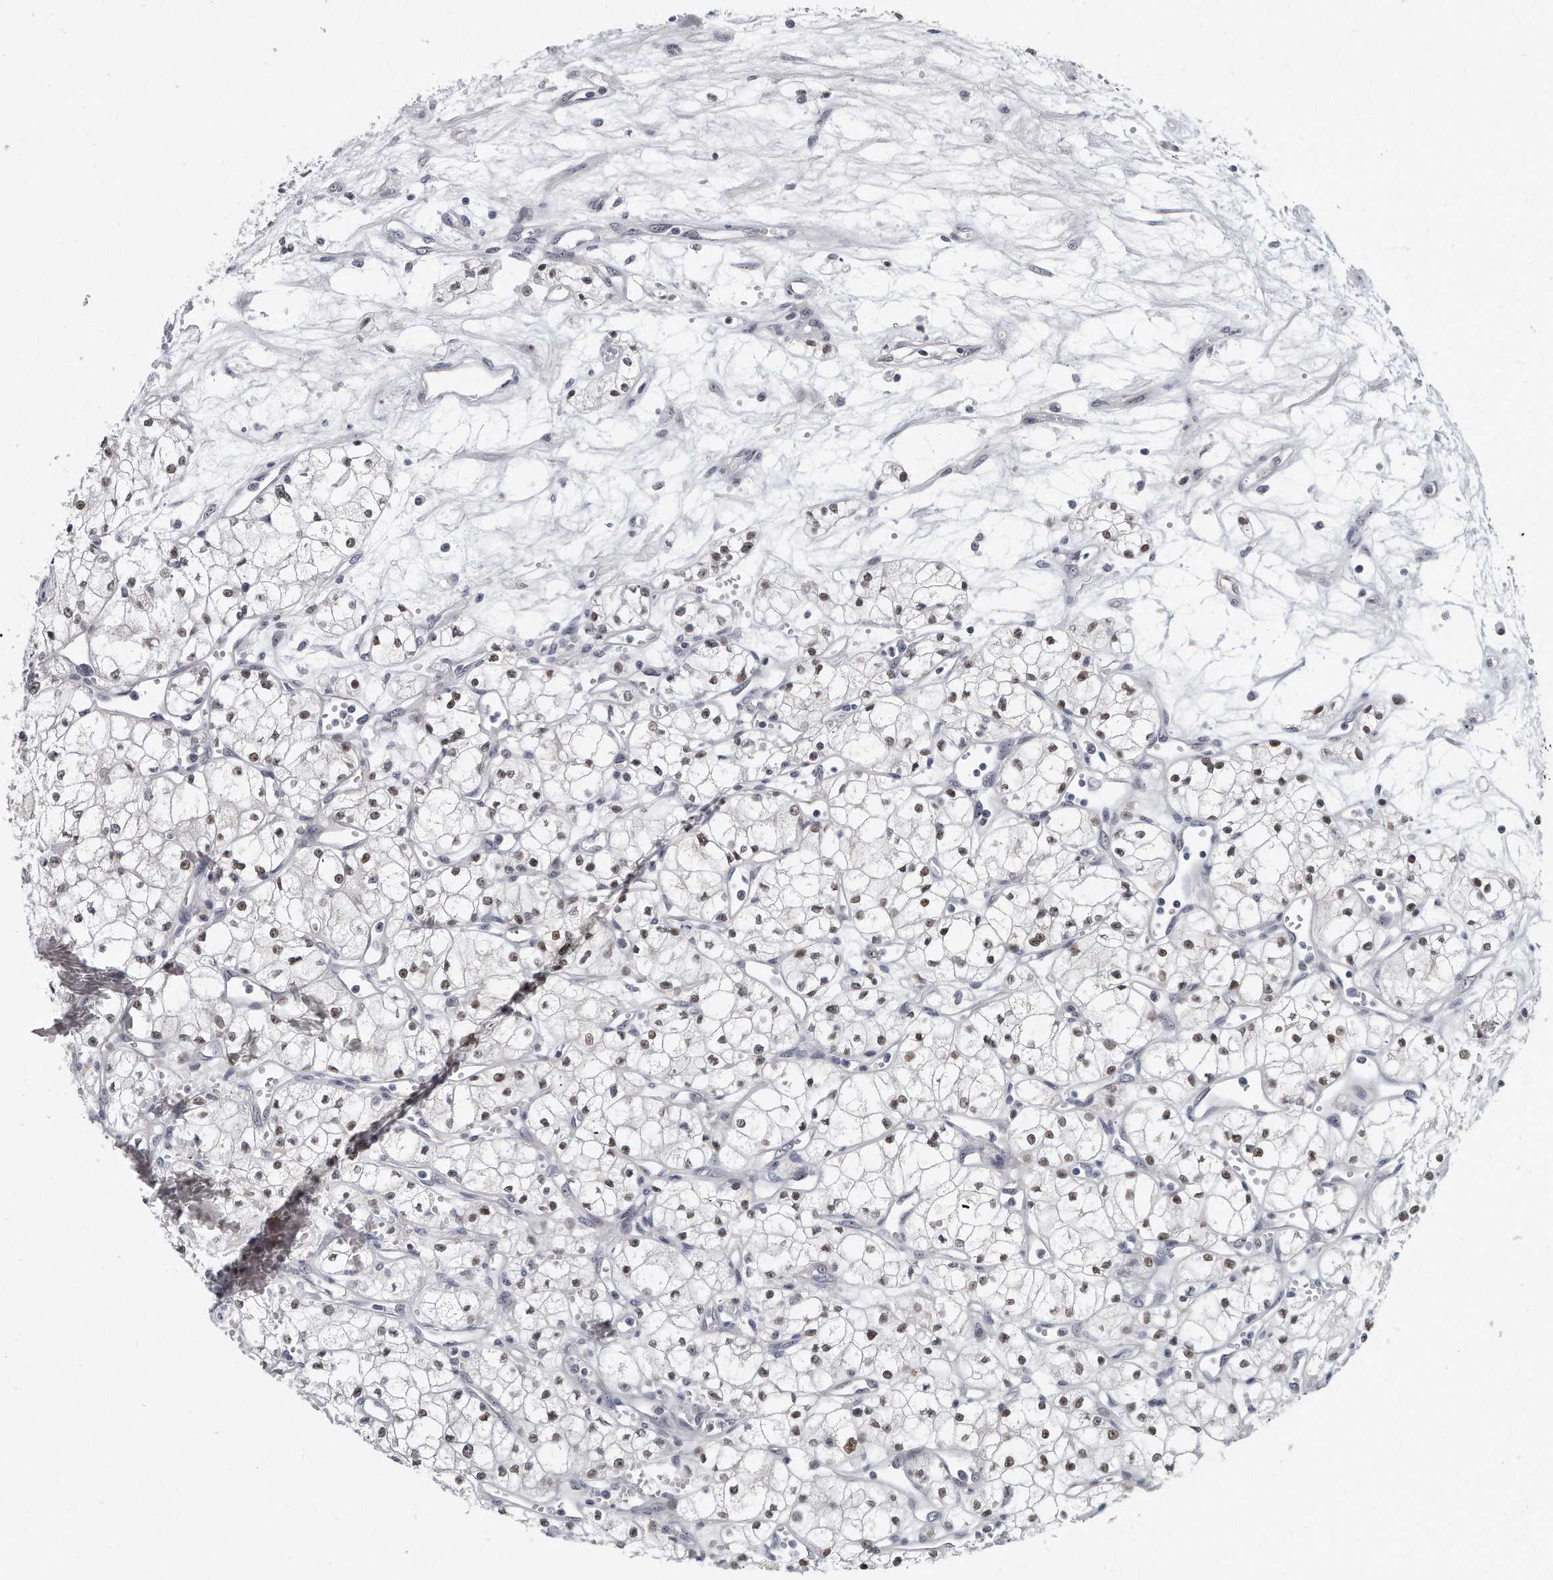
{"staining": {"intensity": "moderate", "quantity": ">75%", "location": "nuclear"}, "tissue": "renal cancer", "cell_type": "Tumor cells", "image_type": "cancer", "snomed": [{"axis": "morphology", "description": "Adenocarcinoma, NOS"}, {"axis": "topography", "description": "Kidney"}], "caption": "Immunohistochemical staining of human renal adenocarcinoma shows medium levels of moderate nuclear staining in approximately >75% of tumor cells.", "gene": "TFCP2L1", "patient": {"sex": "male", "age": 59}}